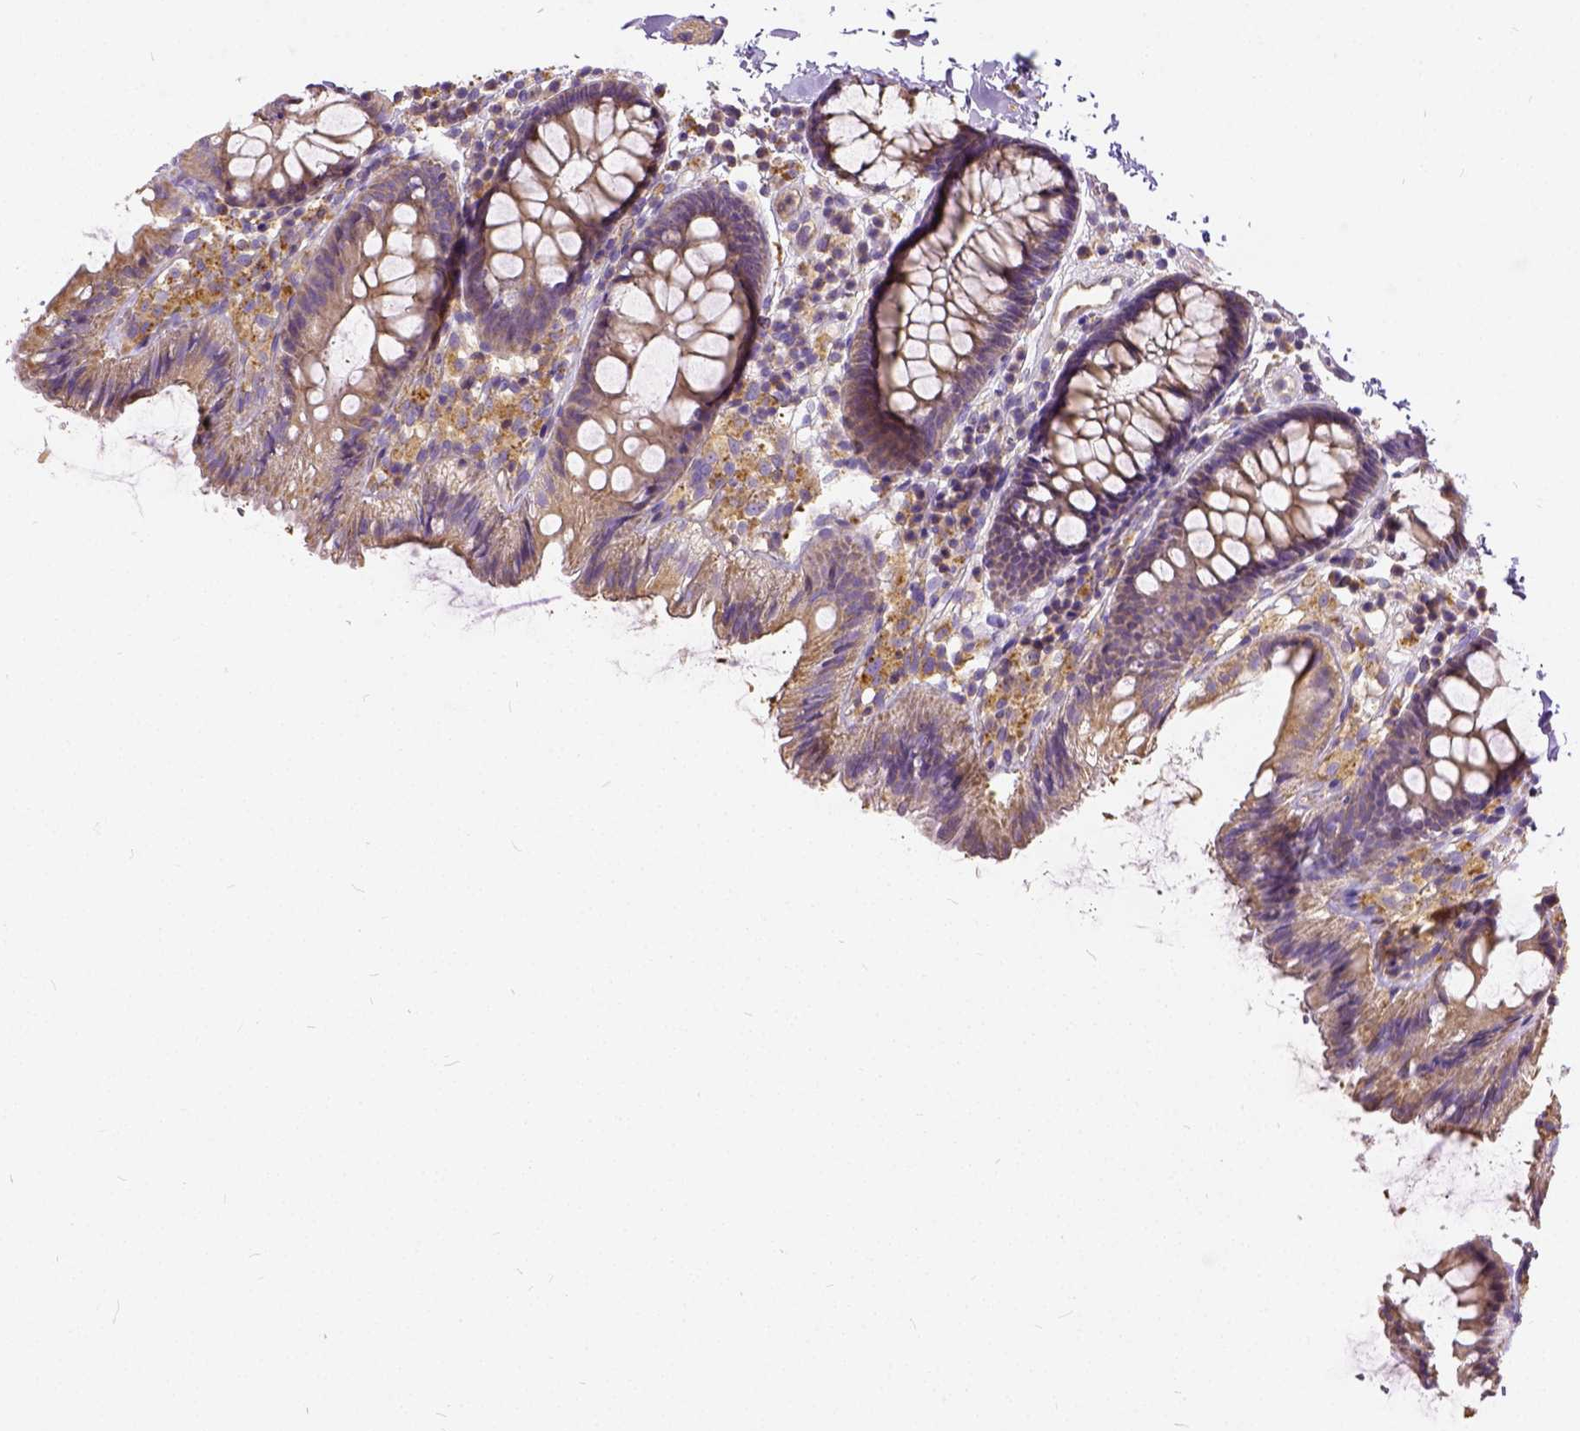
{"staining": {"intensity": "negative", "quantity": "none", "location": "none"}, "tissue": "colon", "cell_type": "Endothelial cells", "image_type": "normal", "snomed": [{"axis": "morphology", "description": "Normal tissue, NOS"}, {"axis": "topography", "description": "Colon"}], "caption": "Micrograph shows no protein positivity in endothelial cells of unremarkable colon. The staining is performed using DAB brown chromogen with nuclei counter-stained in using hematoxylin.", "gene": "CADM4", "patient": {"sex": "male", "age": 84}}